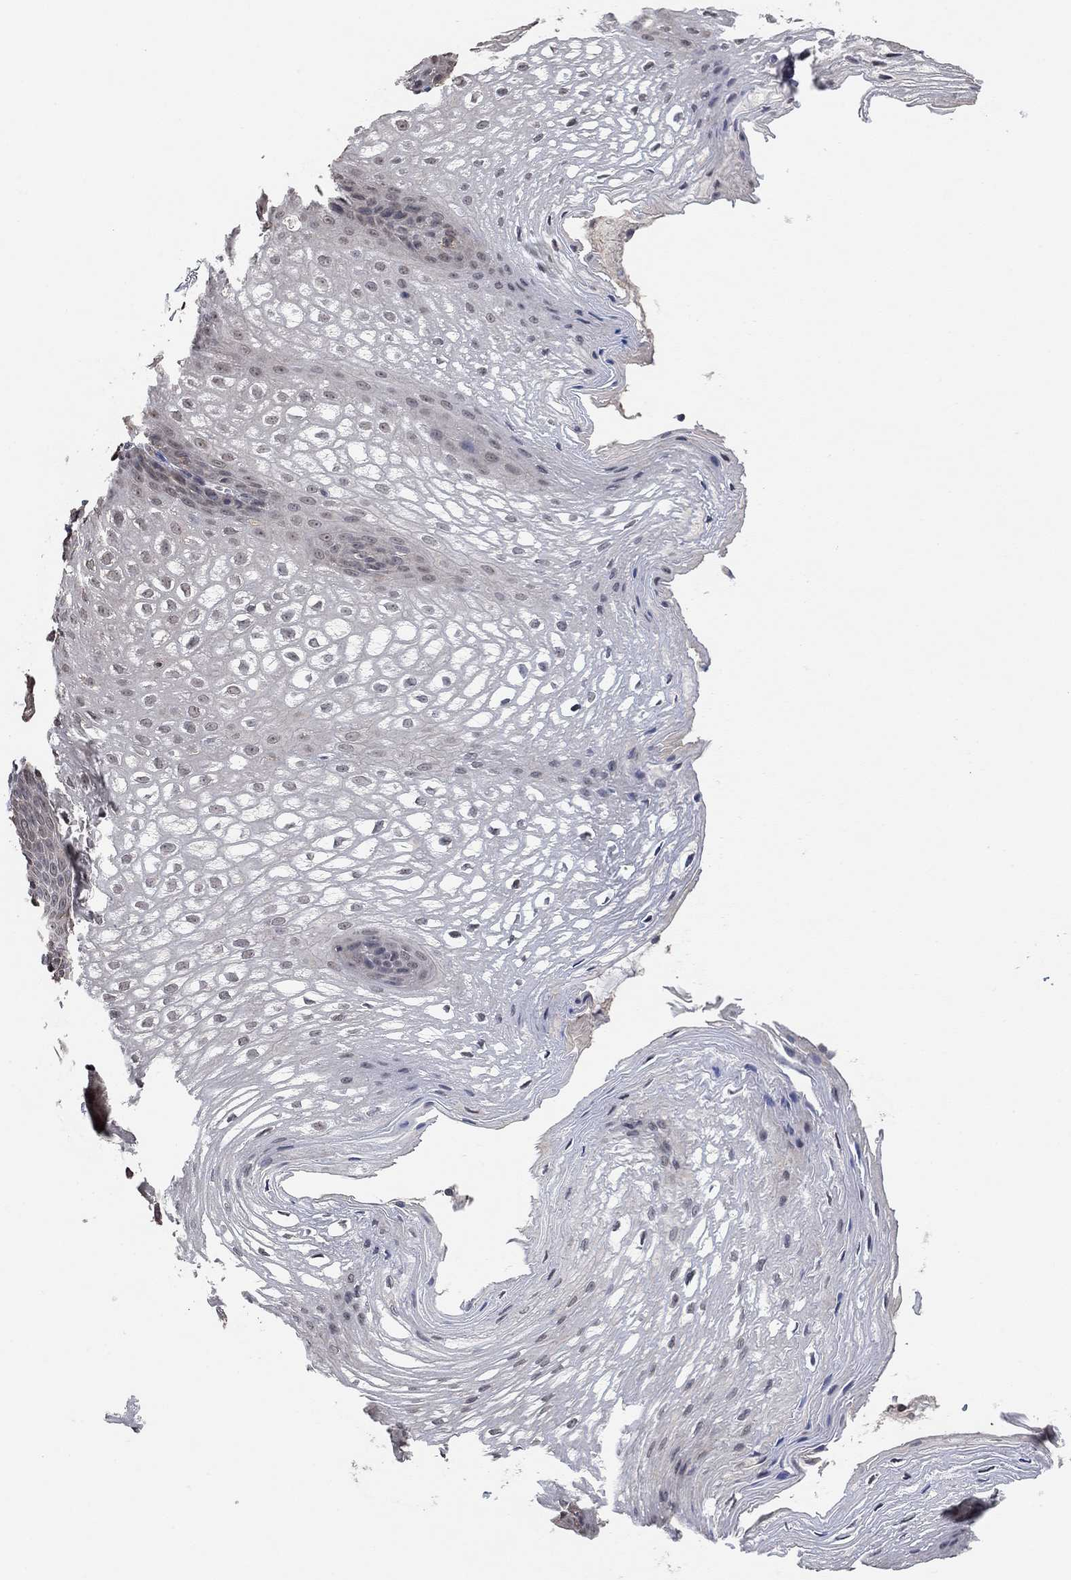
{"staining": {"intensity": "negative", "quantity": "none", "location": "none"}, "tissue": "esophagus", "cell_type": "Squamous epithelial cells", "image_type": "normal", "snomed": [{"axis": "morphology", "description": "Normal tissue, NOS"}, {"axis": "topography", "description": "Esophagus"}], "caption": "Immunohistochemistry (IHC) of benign esophagus shows no positivity in squamous epithelial cells.", "gene": "UNC5B", "patient": {"sex": "male", "age": 72}}